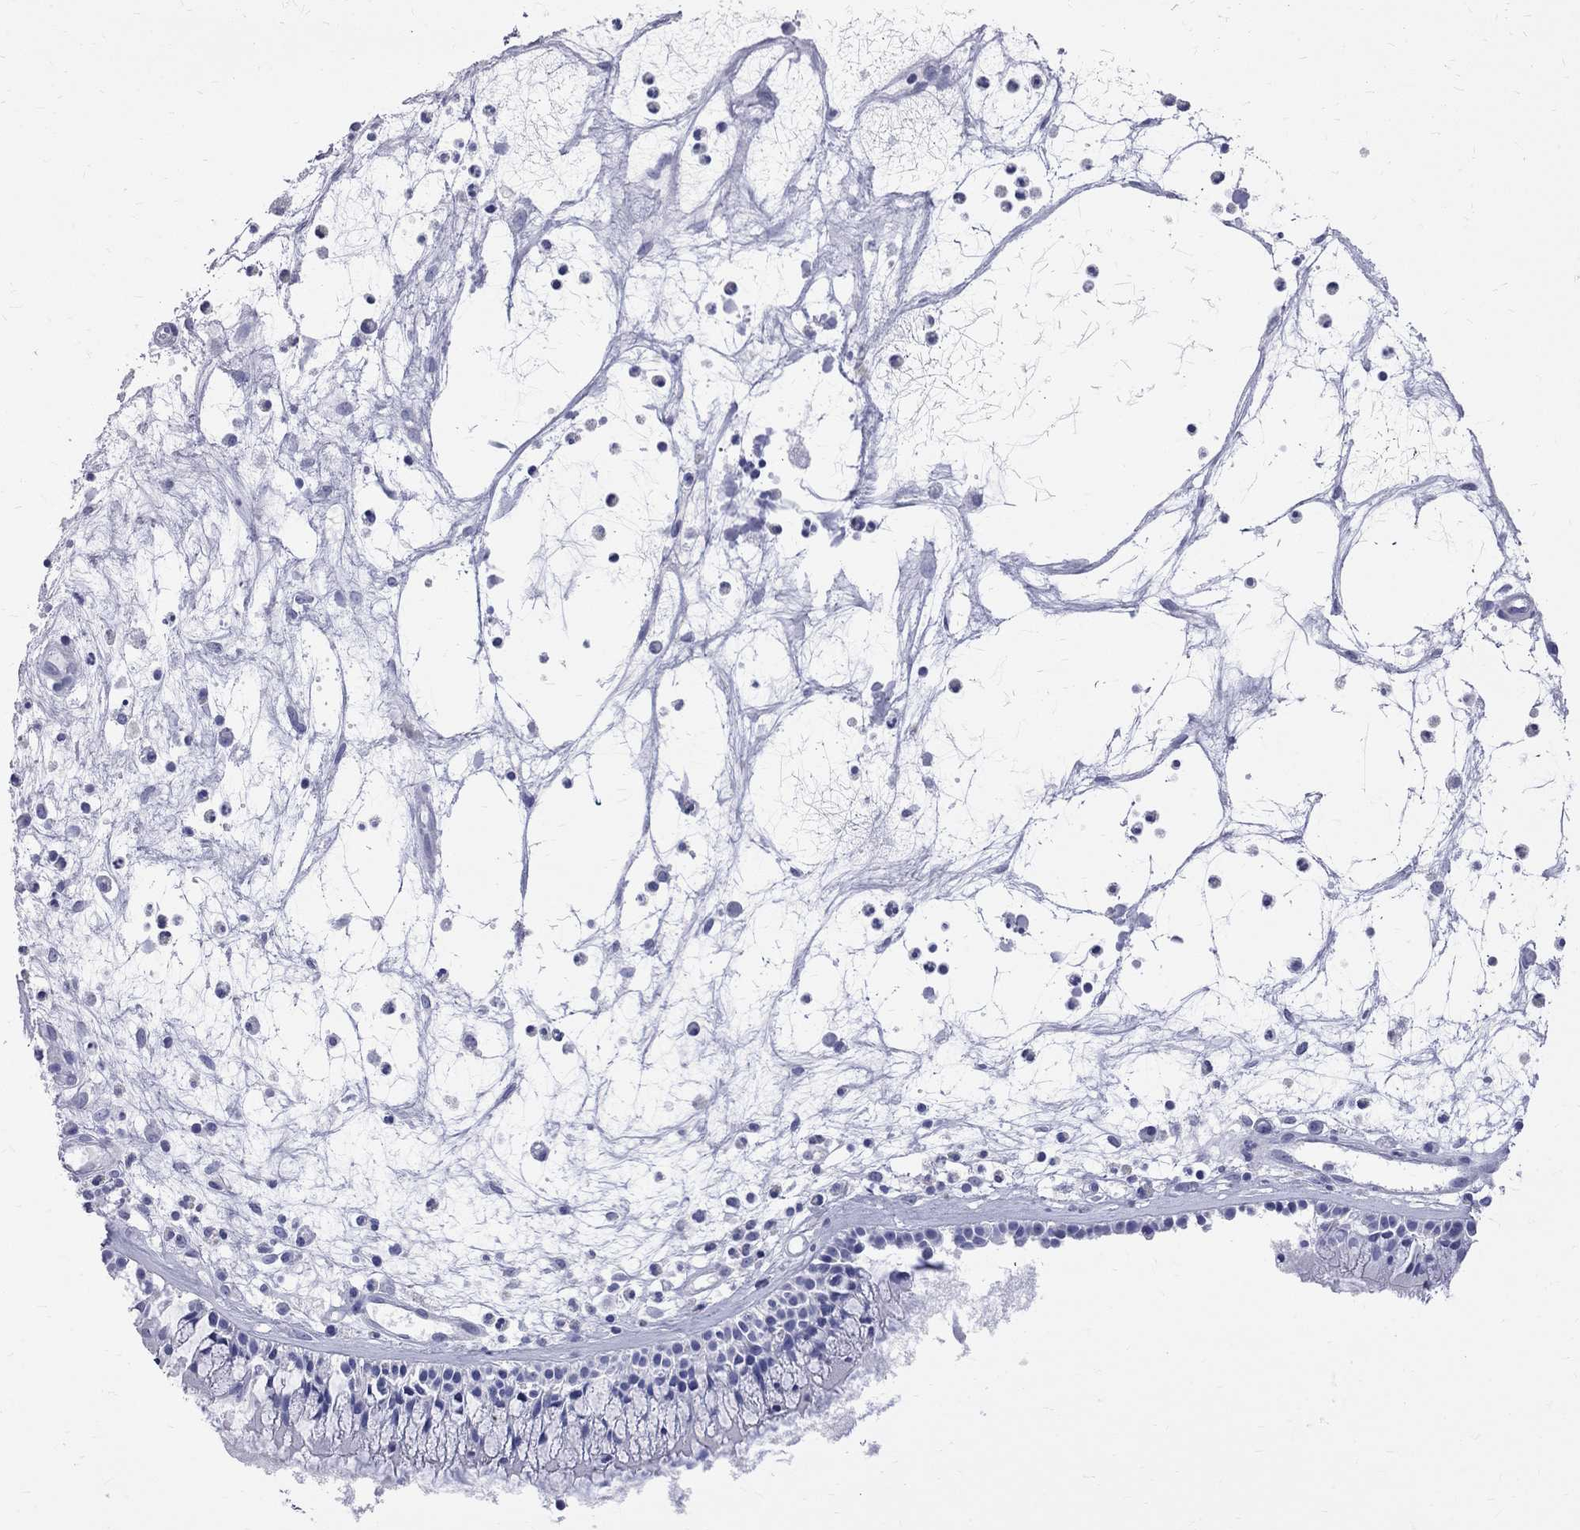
{"staining": {"intensity": "negative", "quantity": "none", "location": "none"}, "tissue": "nasopharynx", "cell_type": "Respiratory epithelial cells", "image_type": "normal", "snomed": [{"axis": "morphology", "description": "Normal tissue, NOS"}, {"axis": "topography", "description": "Nasopharynx"}], "caption": "A photomicrograph of human nasopharynx is negative for staining in respiratory epithelial cells.", "gene": "S100A3", "patient": {"sex": "female", "age": 47}}